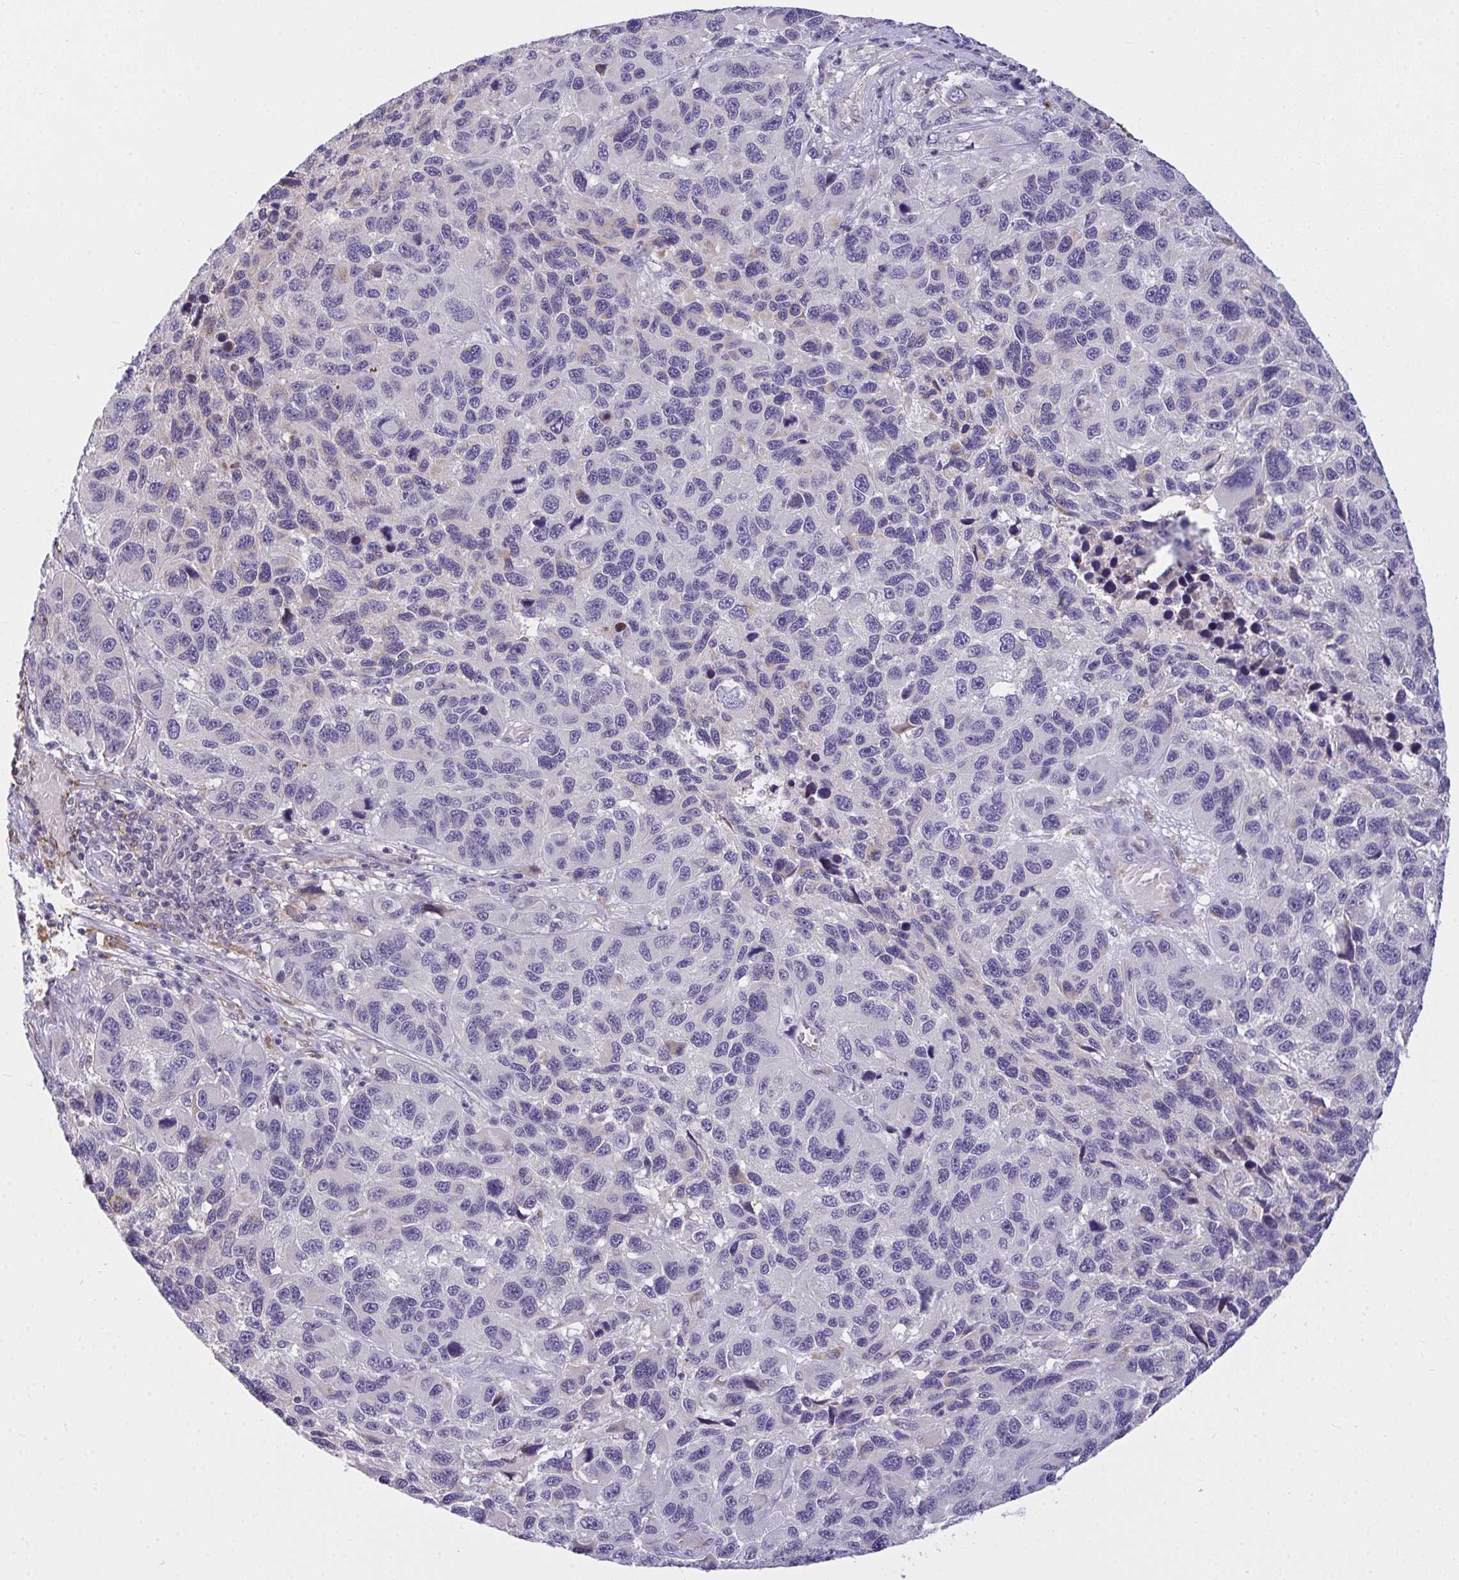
{"staining": {"intensity": "negative", "quantity": "none", "location": "none"}, "tissue": "melanoma", "cell_type": "Tumor cells", "image_type": "cancer", "snomed": [{"axis": "morphology", "description": "Malignant melanoma, NOS"}, {"axis": "topography", "description": "Skin"}], "caption": "Immunohistochemistry (IHC) histopathology image of human melanoma stained for a protein (brown), which demonstrates no staining in tumor cells.", "gene": "SEMA6B", "patient": {"sex": "male", "age": 53}}